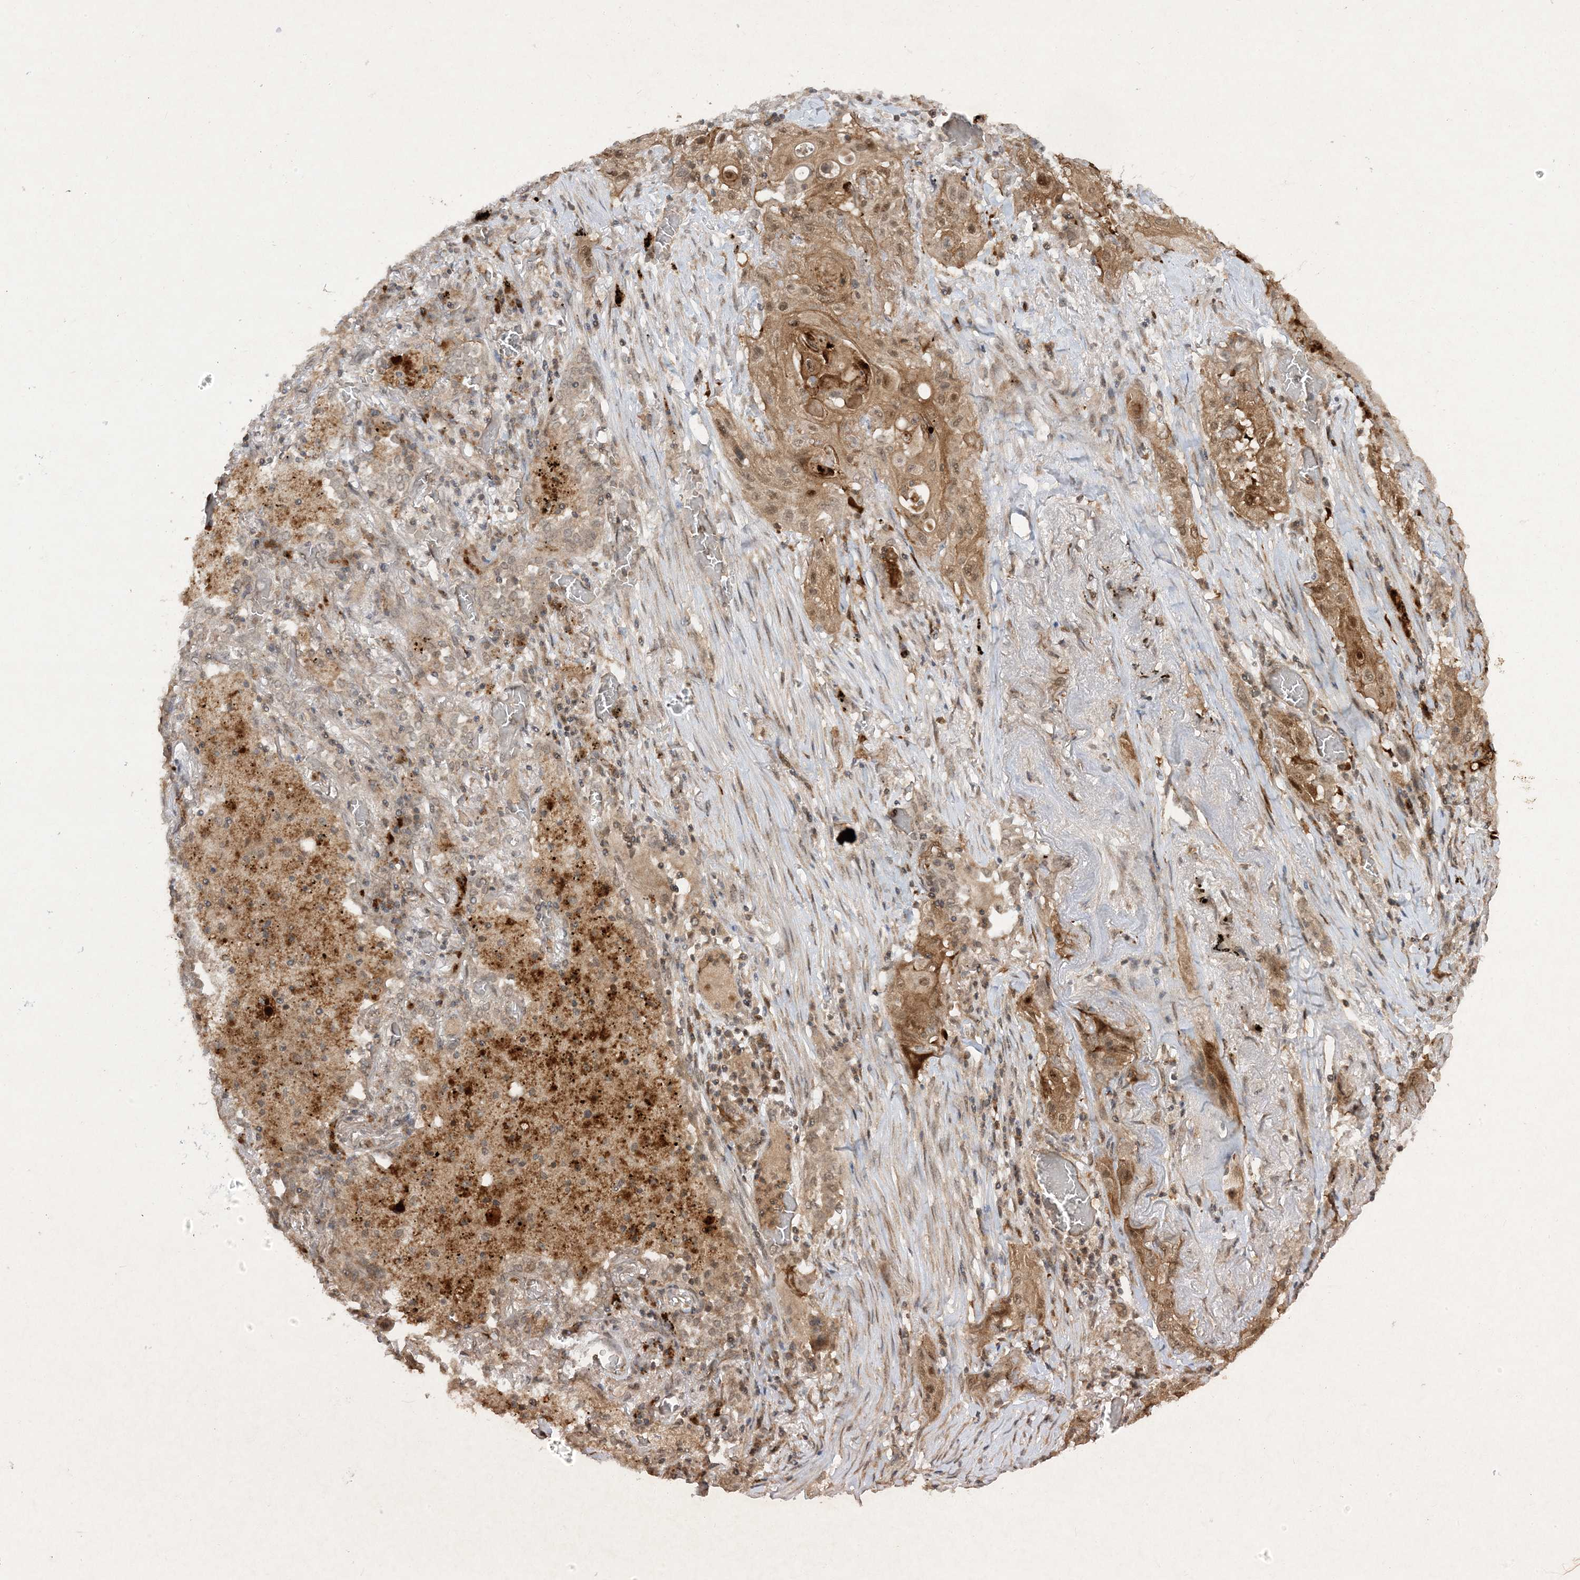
{"staining": {"intensity": "moderate", "quantity": ">75%", "location": "cytoplasmic/membranous,nuclear"}, "tissue": "lung cancer", "cell_type": "Tumor cells", "image_type": "cancer", "snomed": [{"axis": "morphology", "description": "Squamous cell carcinoma, NOS"}, {"axis": "topography", "description": "Lung"}], "caption": "The immunohistochemical stain highlights moderate cytoplasmic/membranous and nuclear expression in tumor cells of lung cancer tissue.", "gene": "ZNF213", "patient": {"sex": "female", "age": 47}}